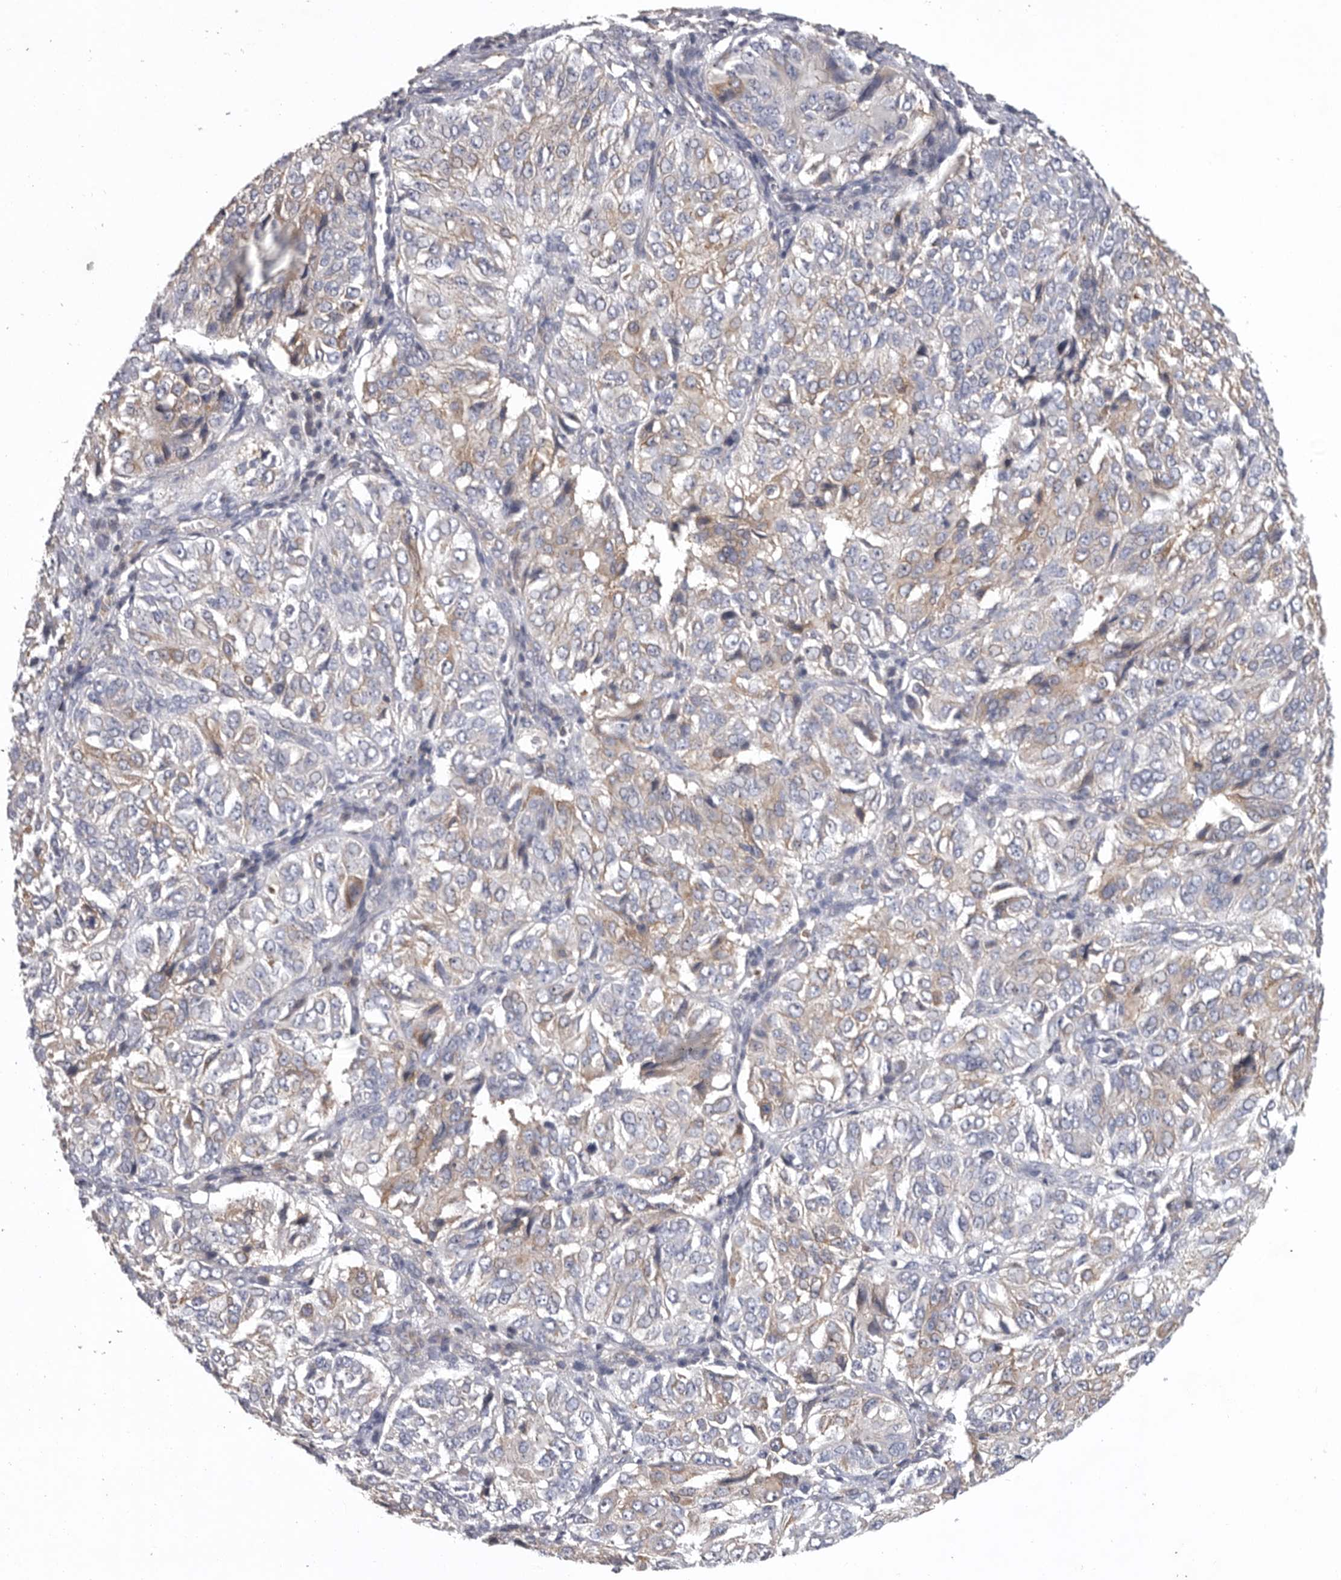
{"staining": {"intensity": "weak", "quantity": "<25%", "location": "cytoplasmic/membranous"}, "tissue": "ovarian cancer", "cell_type": "Tumor cells", "image_type": "cancer", "snomed": [{"axis": "morphology", "description": "Carcinoma, endometroid"}, {"axis": "topography", "description": "Ovary"}], "caption": "Ovarian cancer (endometroid carcinoma) was stained to show a protein in brown. There is no significant staining in tumor cells.", "gene": "C1orf109", "patient": {"sex": "female", "age": 51}}